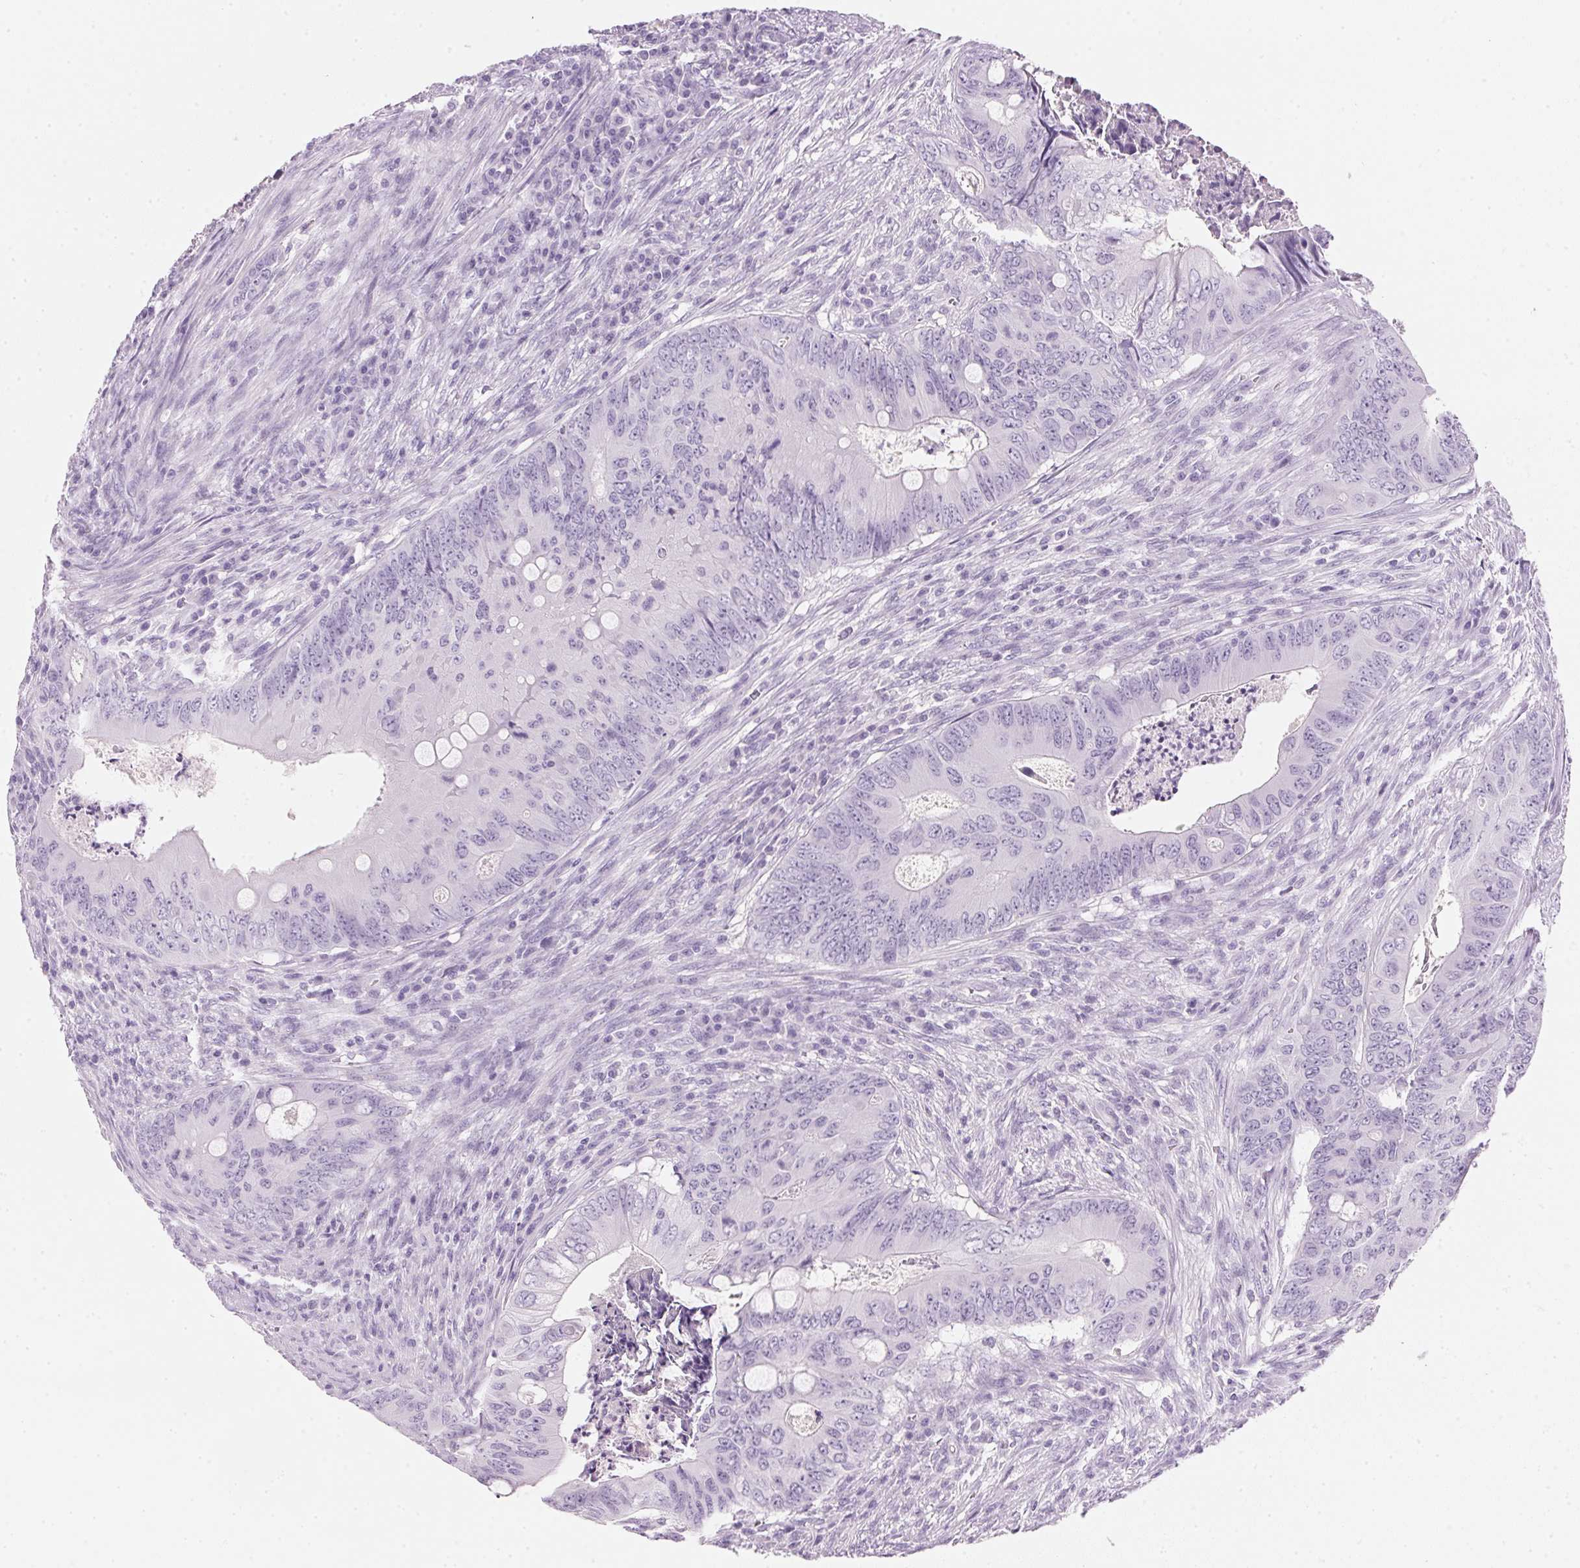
{"staining": {"intensity": "negative", "quantity": "none", "location": "none"}, "tissue": "colorectal cancer", "cell_type": "Tumor cells", "image_type": "cancer", "snomed": [{"axis": "morphology", "description": "Adenocarcinoma, NOS"}, {"axis": "topography", "description": "Colon"}], "caption": "The photomicrograph reveals no significant positivity in tumor cells of adenocarcinoma (colorectal). (DAB (3,3'-diaminobenzidine) immunohistochemistry, high magnification).", "gene": "IGFBP1", "patient": {"sex": "female", "age": 74}}